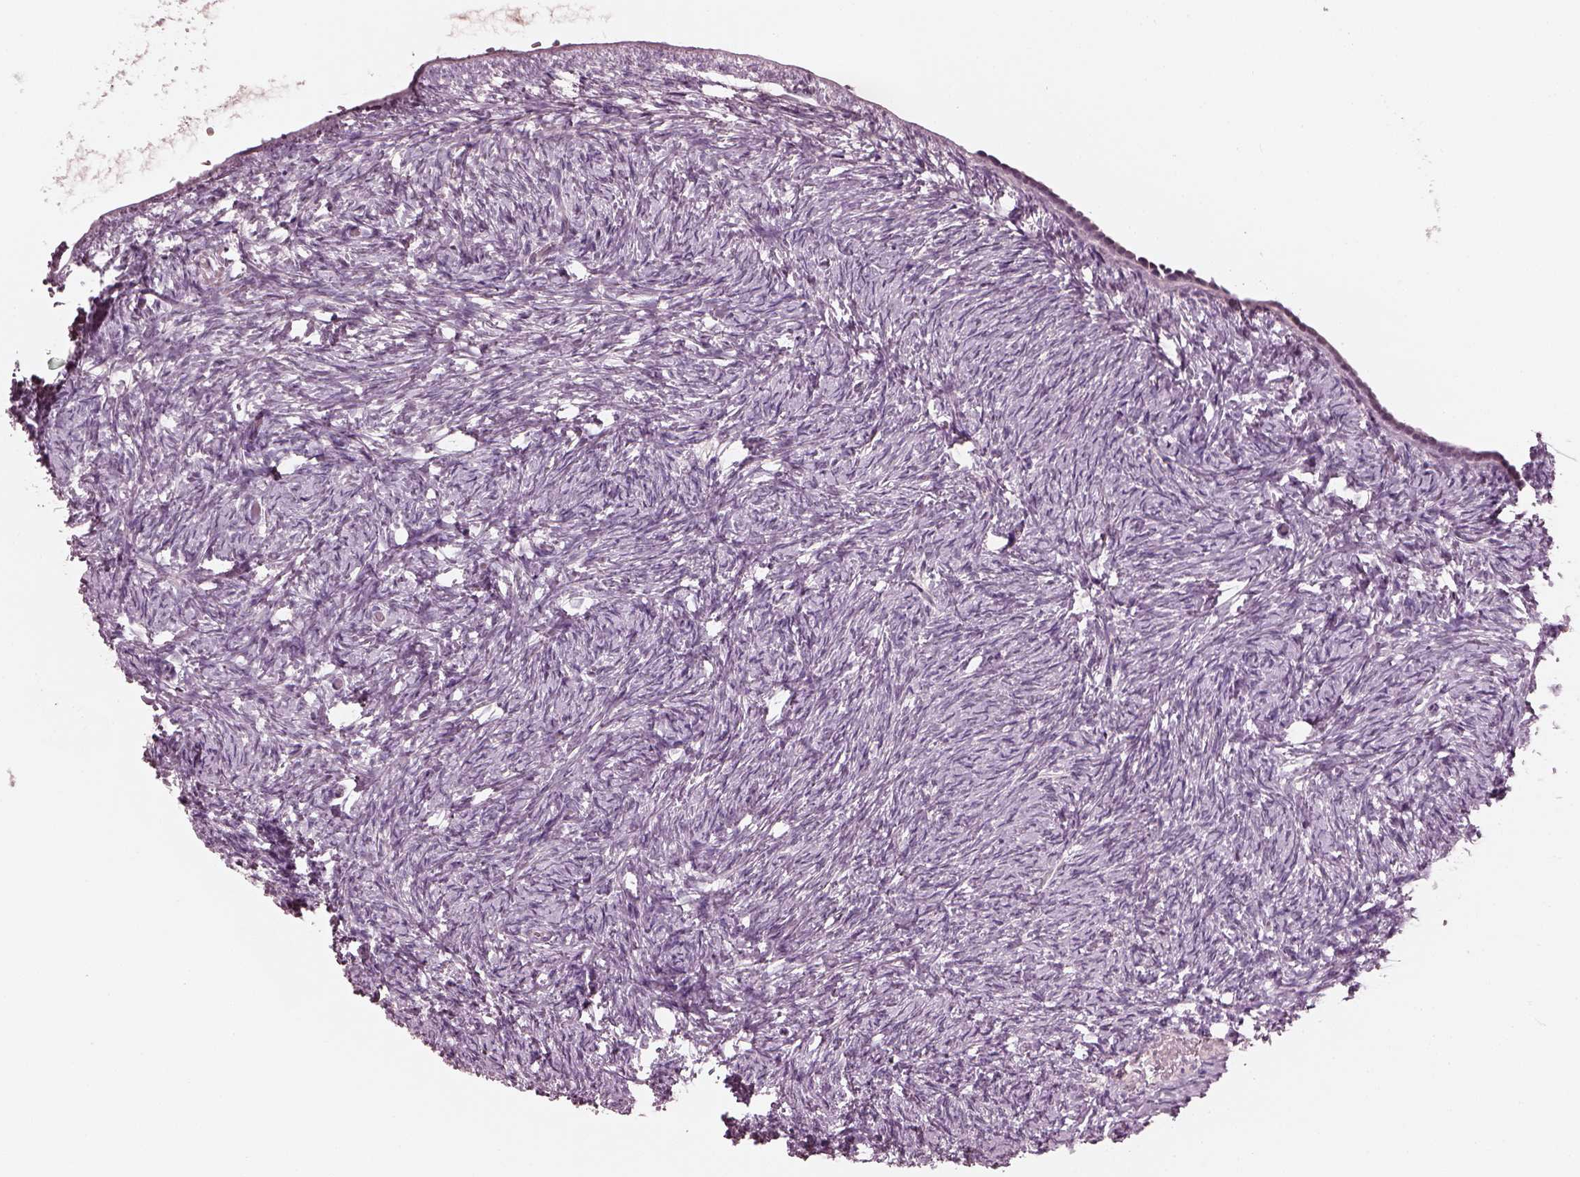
{"staining": {"intensity": "negative", "quantity": "none", "location": "none"}, "tissue": "ovary", "cell_type": "Ovarian stroma cells", "image_type": "normal", "snomed": [{"axis": "morphology", "description": "Normal tissue, NOS"}, {"axis": "topography", "description": "Ovary"}], "caption": "A high-resolution image shows immunohistochemistry staining of unremarkable ovary, which demonstrates no significant positivity in ovarian stroma cells. (DAB (3,3'-diaminobenzidine) IHC visualized using brightfield microscopy, high magnification).", "gene": "OPTC", "patient": {"sex": "female", "age": 39}}